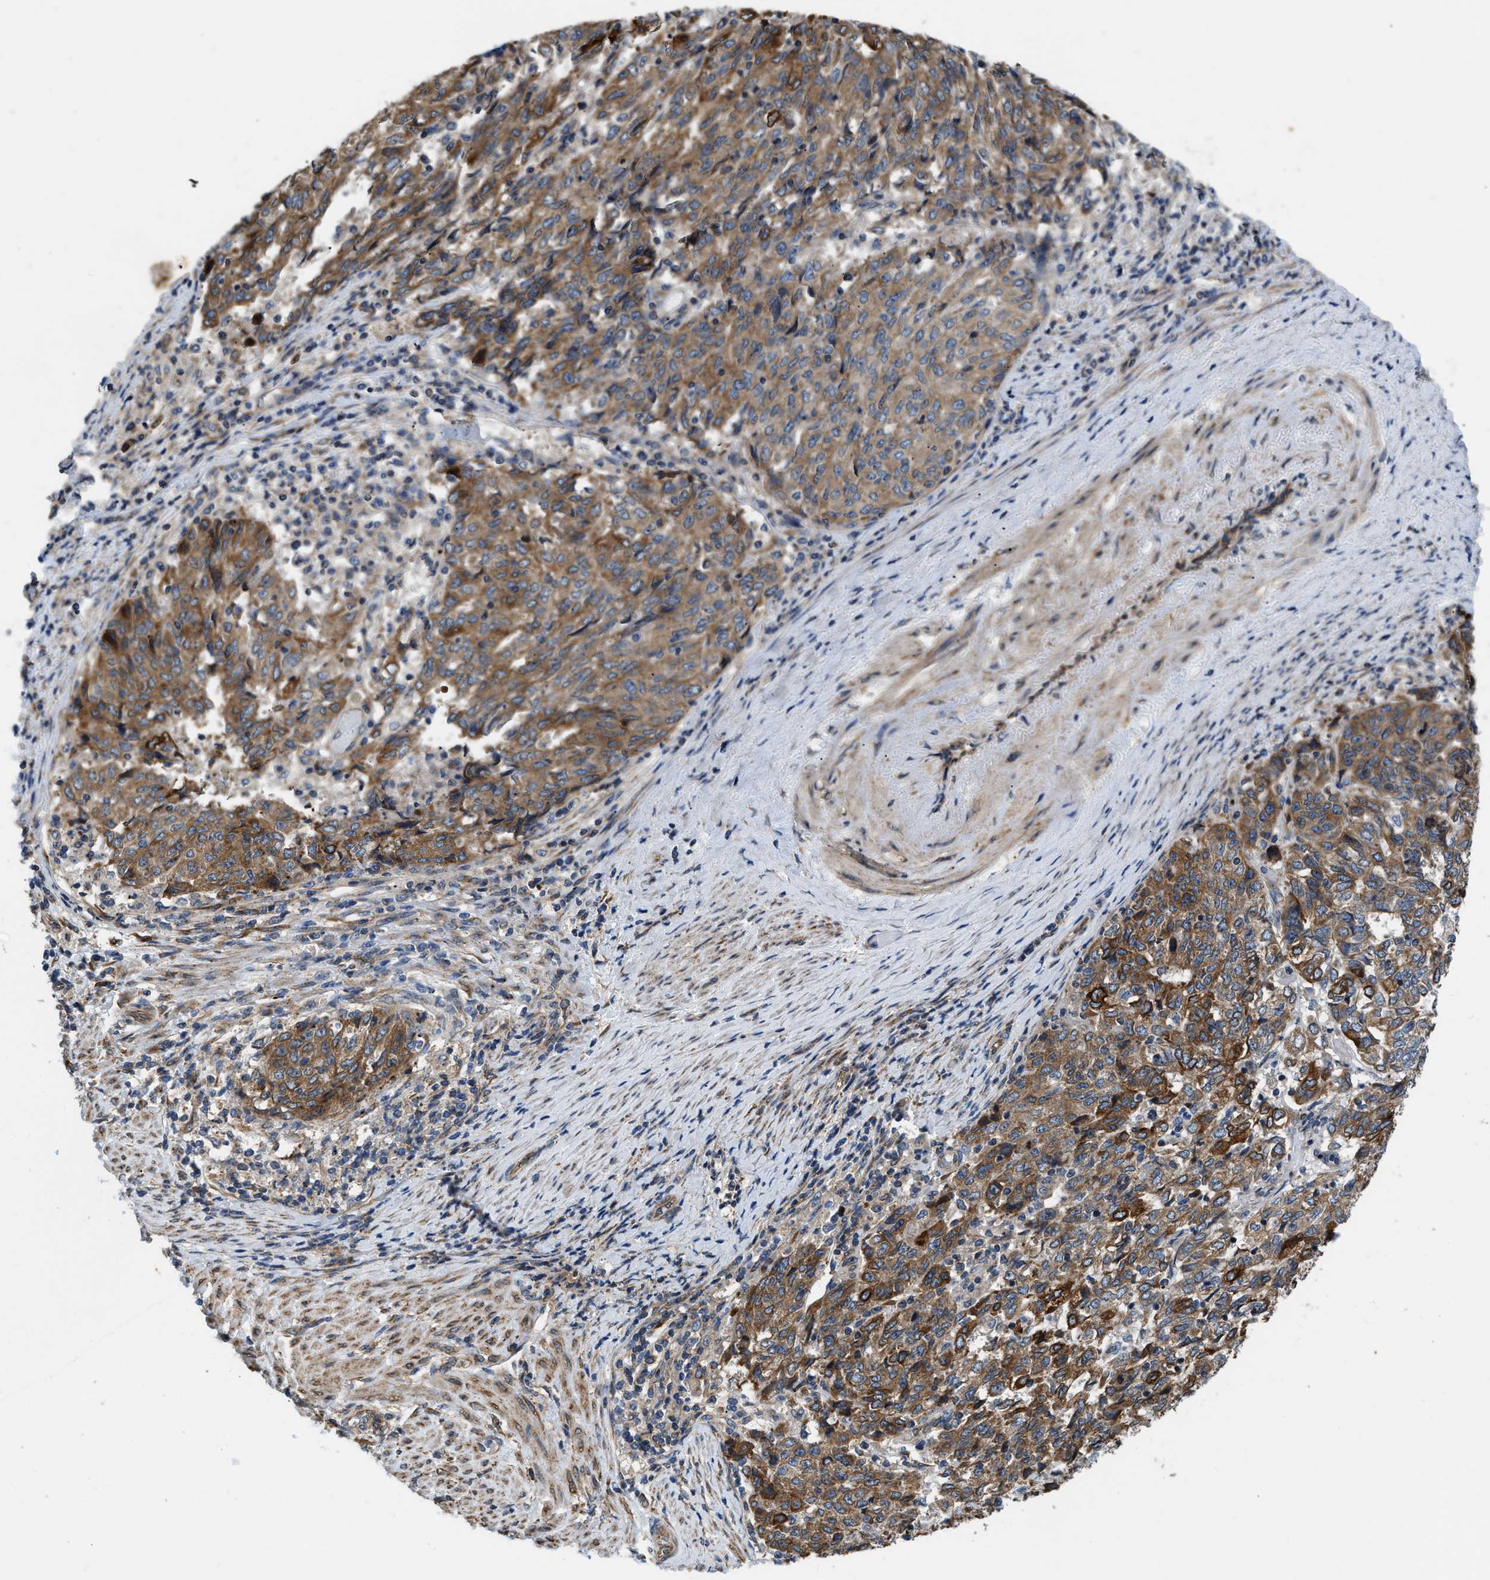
{"staining": {"intensity": "strong", "quantity": ">75%", "location": "cytoplasmic/membranous"}, "tissue": "endometrial cancer", "cell_type": "Tumor cells", "image_type": "cancer", "snomed": [{"axis": "morphology", "description": "Adenocarcinoma, NOS"}, {"axis": "topography", "description": "Endometrium"}], "caption": "Protein staining shows strong cytoplasmic/membranous positivity in approximately >75% of tumor cells in endometrial cancer (adenocarcinoma). (DAB (3,3'-diaminobenzidine) = brown stain, brightfield microscopy at high magnification).", "gene": "ARL6IP5", "patient": {"sex": "female", "age": 80}}